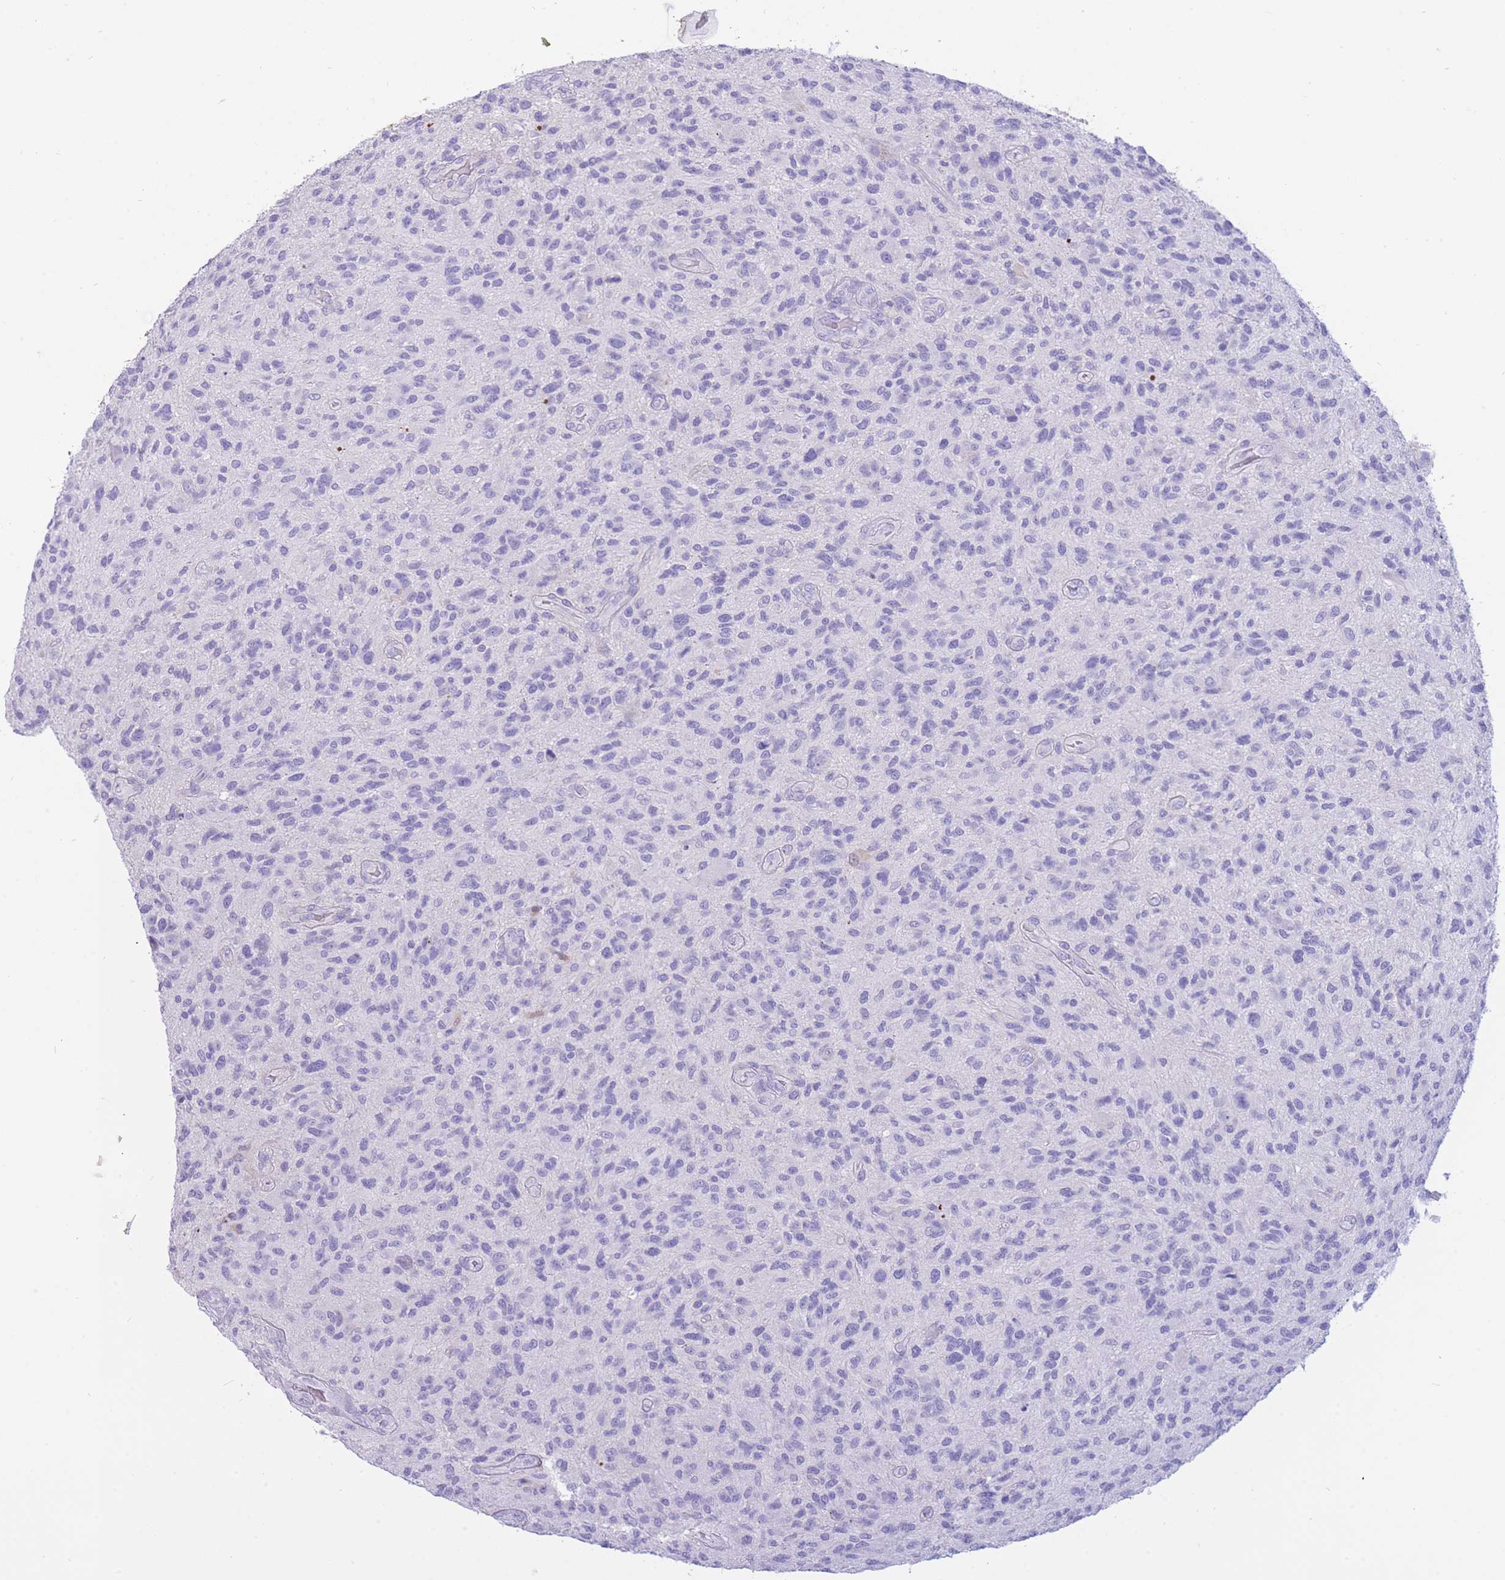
{"staining": {"intensity": "negative", "quantity": "none", "location": "none"}, "tissue": "glioma", "cell_type": "Tumor cells", "image_type": "cancer", "snomed": [{"axis": "morphology", "description": "Glioma, malignant, High grade"}, {"axis": "topography", "description": "Brain"}], "caption": "This is an IHC micrograph of human malignant high-grade glioma. There is no positivity in tumor cells.", "gene": "SULT1A1", "patient": {"sex": "male", "age": 47}}